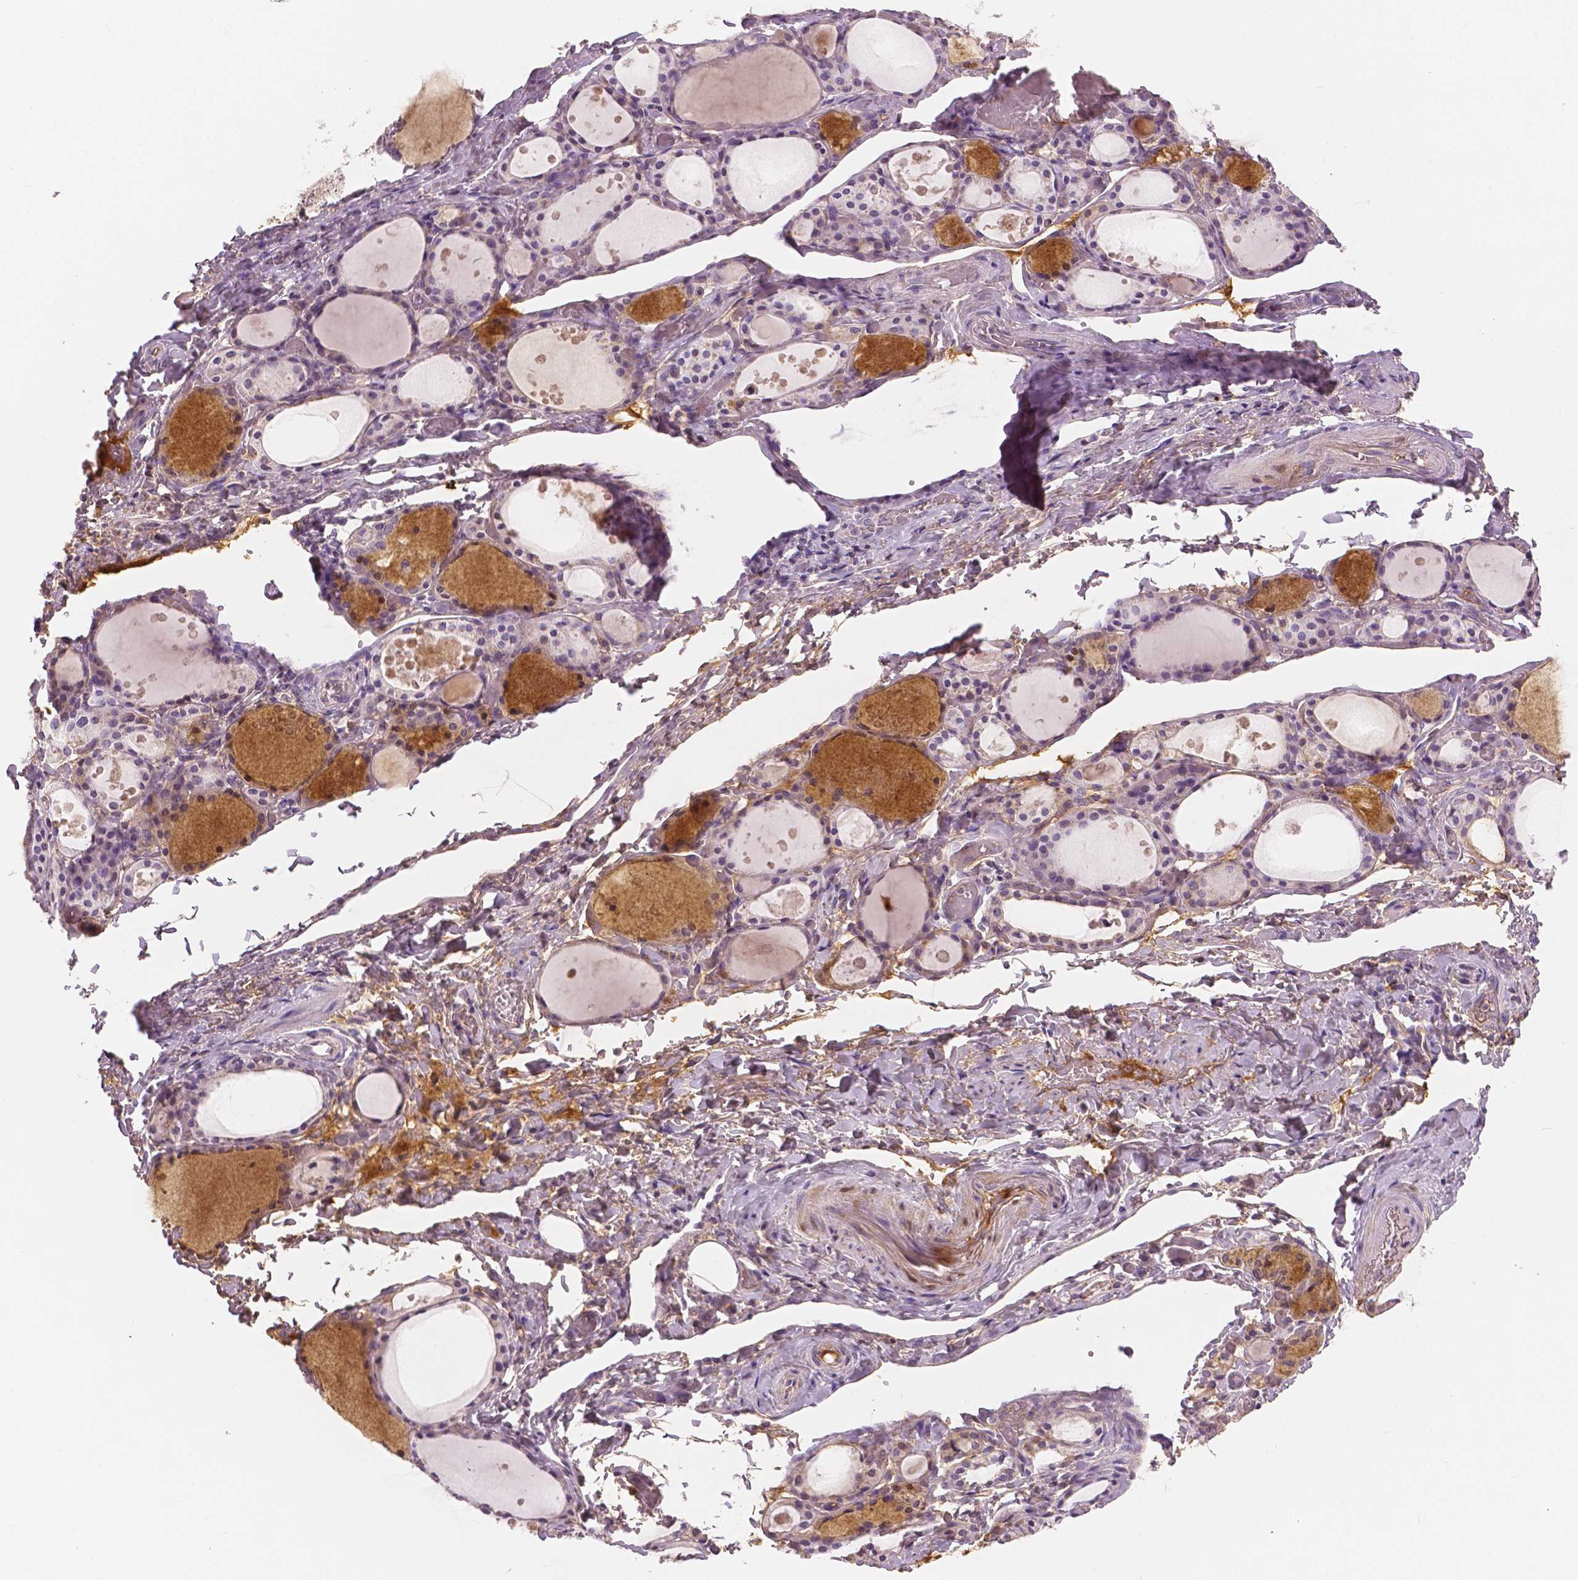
{"staining": {"intensity": "negative", "quantity": "none", "location": "none"}, "tissue": "thyroid gland", "cell_type": "Glandular cells", "image_type": "normal", "snomed": [{"axis": "morphology", "description": "Normal tissue, NOS"}, {"axis": "topography", "description": "Thyroid gland"}], "caption": "Immunohistochemistry (IHC) image of normal thyroid gland: human thyroid gland stained with DAB displays no significant protein staining in glandular cells.", "gene": "APOA4", "patient": {"sex": "male", "age": 68}}